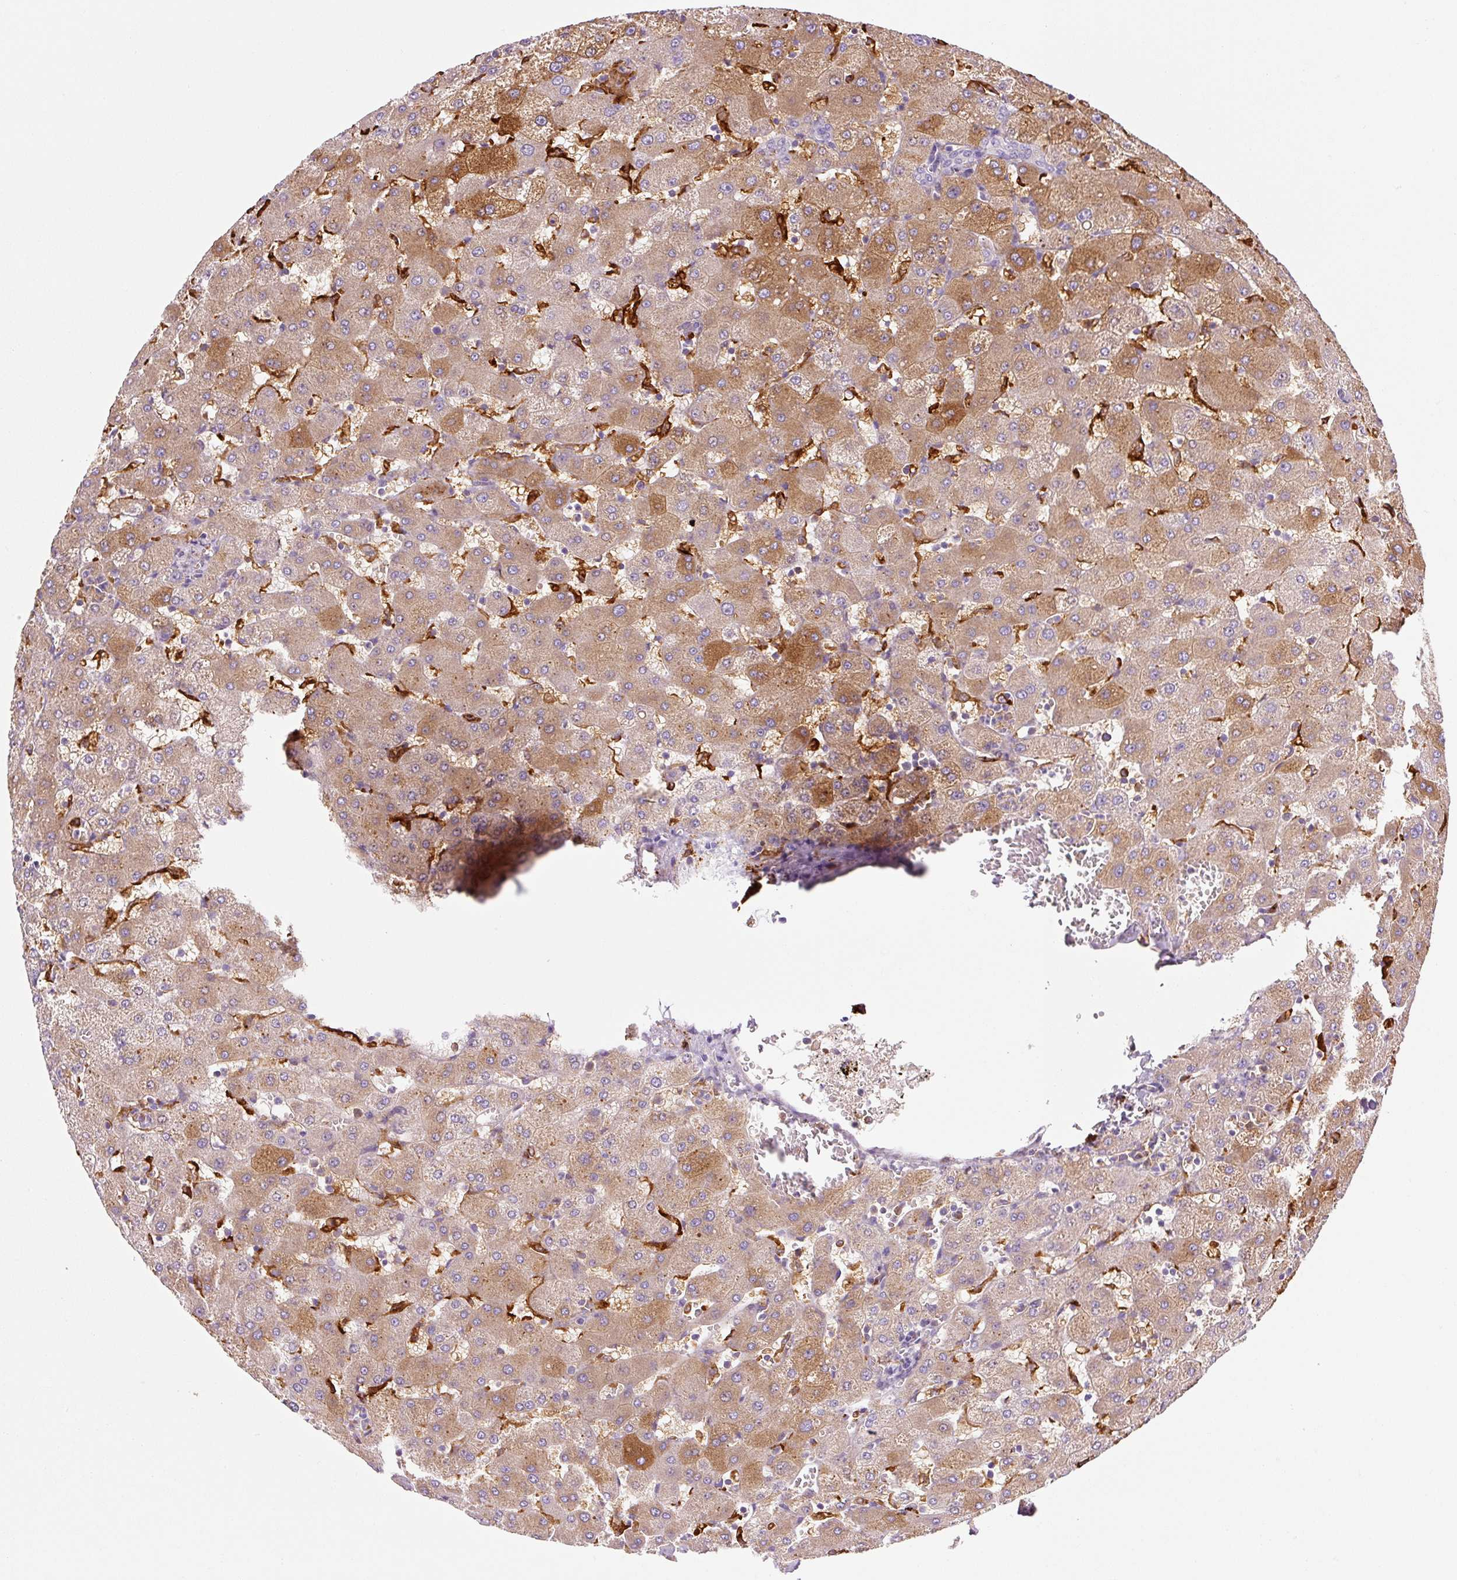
{"staining": {"intensity": "negative", "quantity": "none", "location": "none"}, "tissue": "liver", "cell_type": "Cholangiocytes", "image_type": "normal", "snomed": [{"axis": "morphology", "description": "Normal tissue, NOS"}, {"axis": "topography", "description": "Liver"}], "caption": "This micrograph is of normal liver stained with immunohistochemistry to label a protein in brown with the nuclei are counter-stained blue. There is no staining in cholangiocytes.", "gene": "FUT10", "patient": {"sex": "female", "age": 63}}